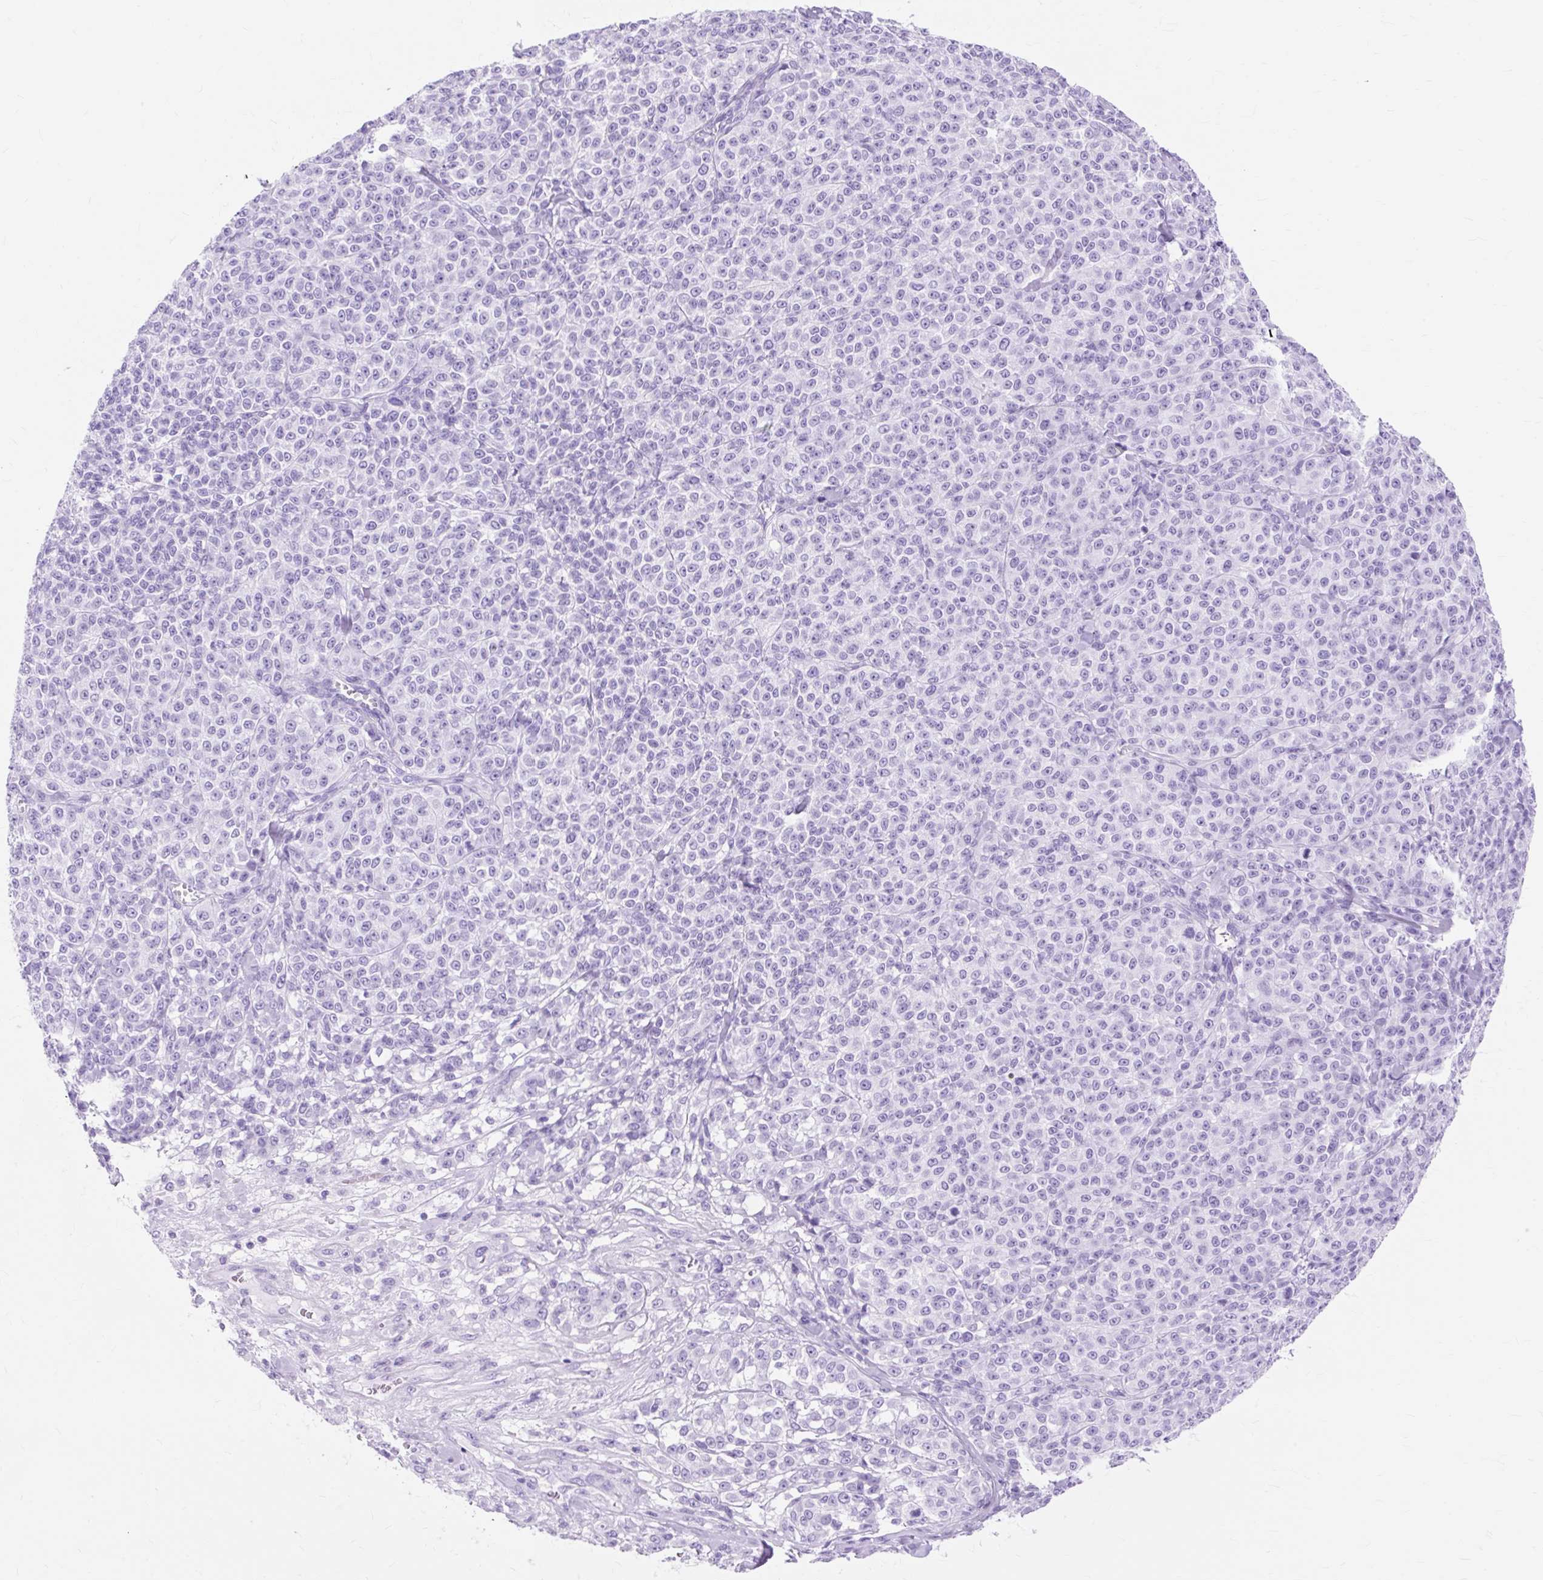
{"staining": {"intensity": "negative", "quantity": "none", "location": "none"}, "tissue": "melanoma", "cell_type": "Tumor cells", "image_type": "cancer", "snomed": [{"axis": "morphology", "description": "Normal tissue, NOS"}, {"axis": "morphology", "description": "Malignant melanoma, NOS"}, {"axis": "topography", "description": "Skin"}], "caption": "Tumor cells show no significant staining in melanoma.", "gene": "MBP", "patient": {"sex": "female", "age": 34}}